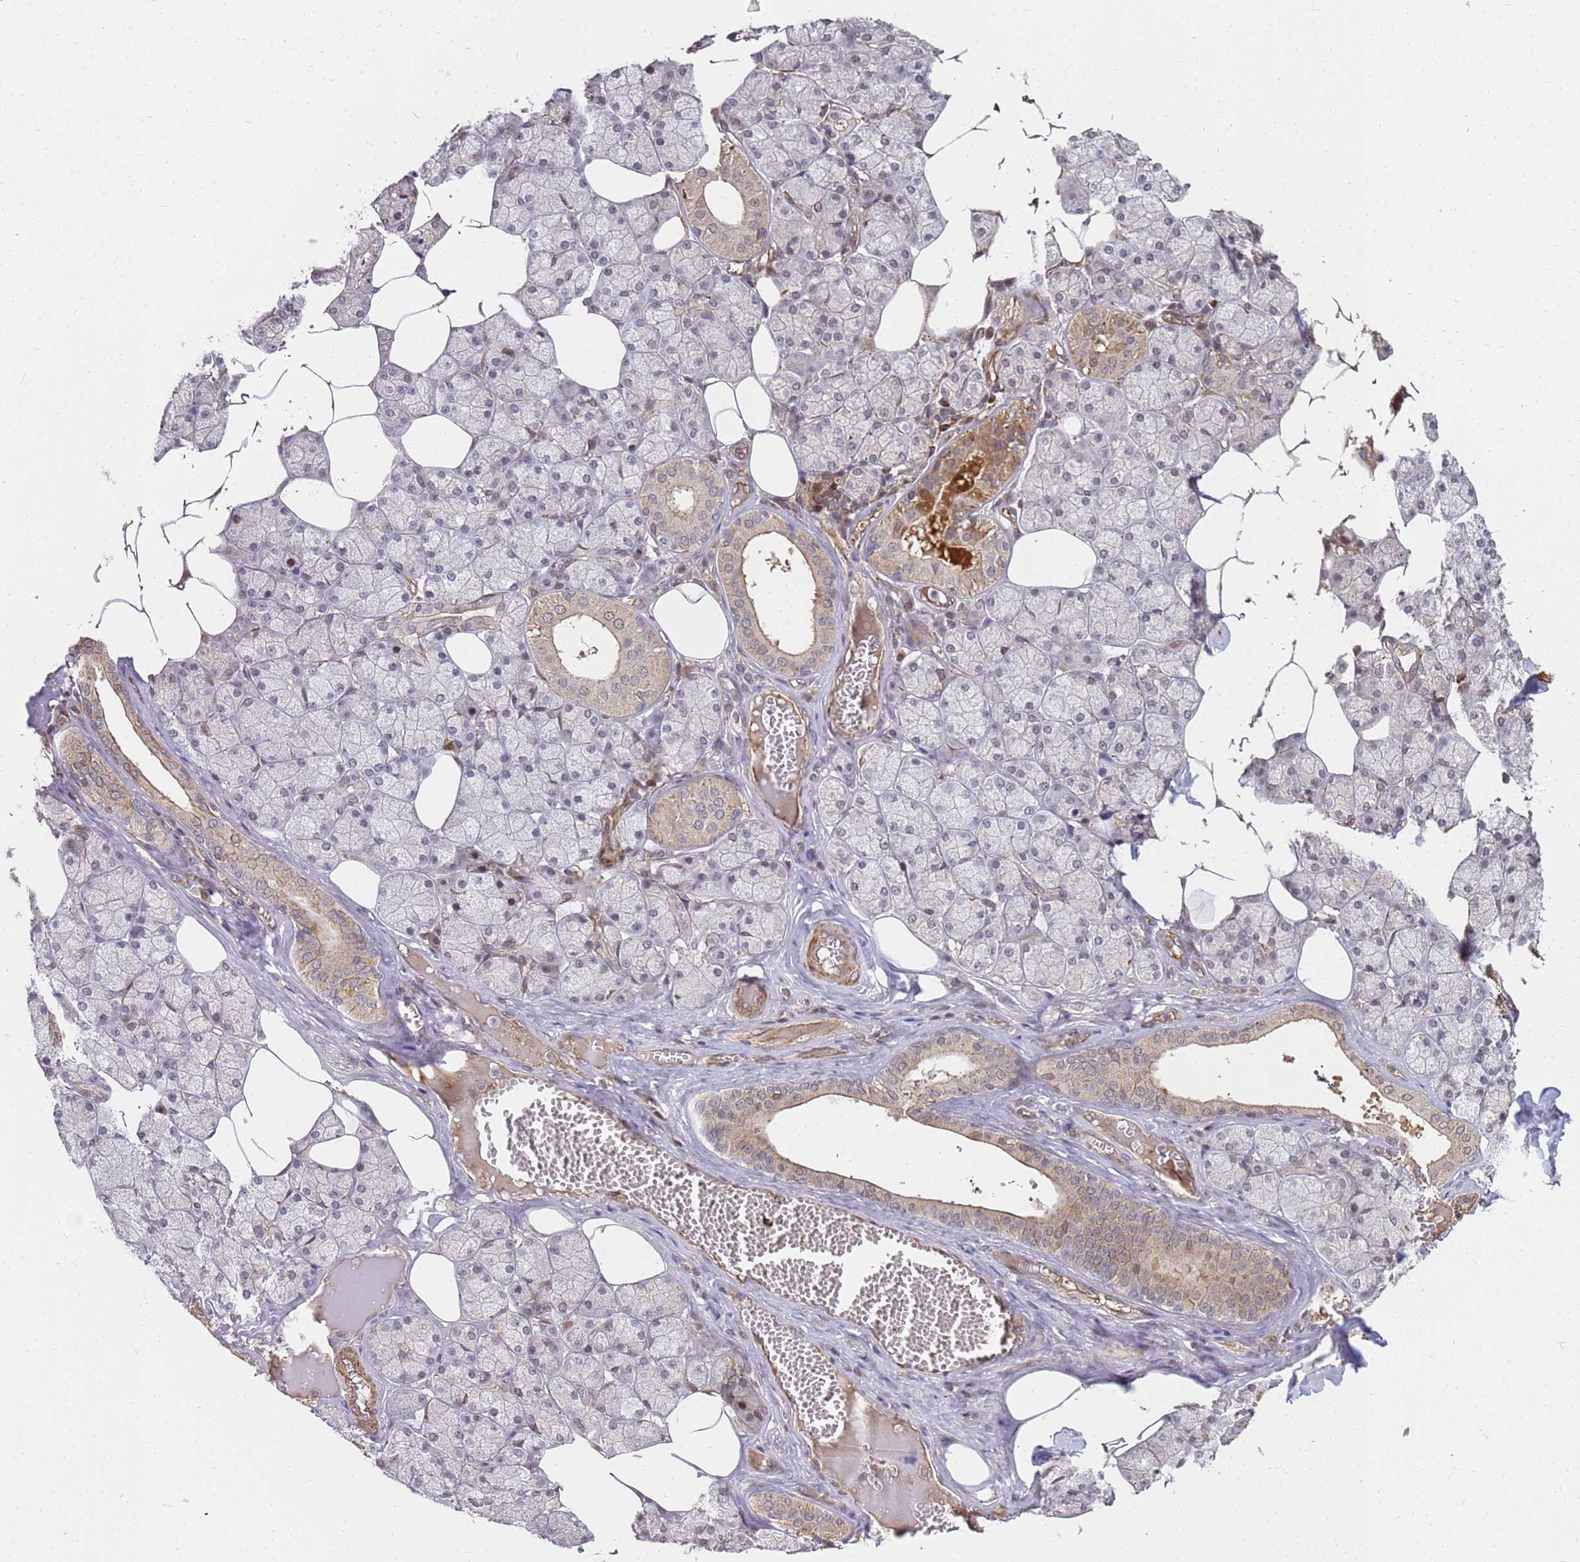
{"staining": {"intensity": "weak", "quantity": "25%-75%", "location": "cytoplasmic/membranous"}, "tissue": "salivary gland", "cell_type": "Glandular cells", "image_type": "normal", "snomed": [{"axis": "morphology", "description": "Normal tissue, NOS"}, {"axis": "topography", "description": "Salivary gland"}], "caption": "Immunohistochemical staining of normal salivary gland displays weak cytoplasmic/membranous protein staining in about 25%-75% of glandular cells.", "gene": "ST18", "patient": {"sex": "male", "age": 62}}